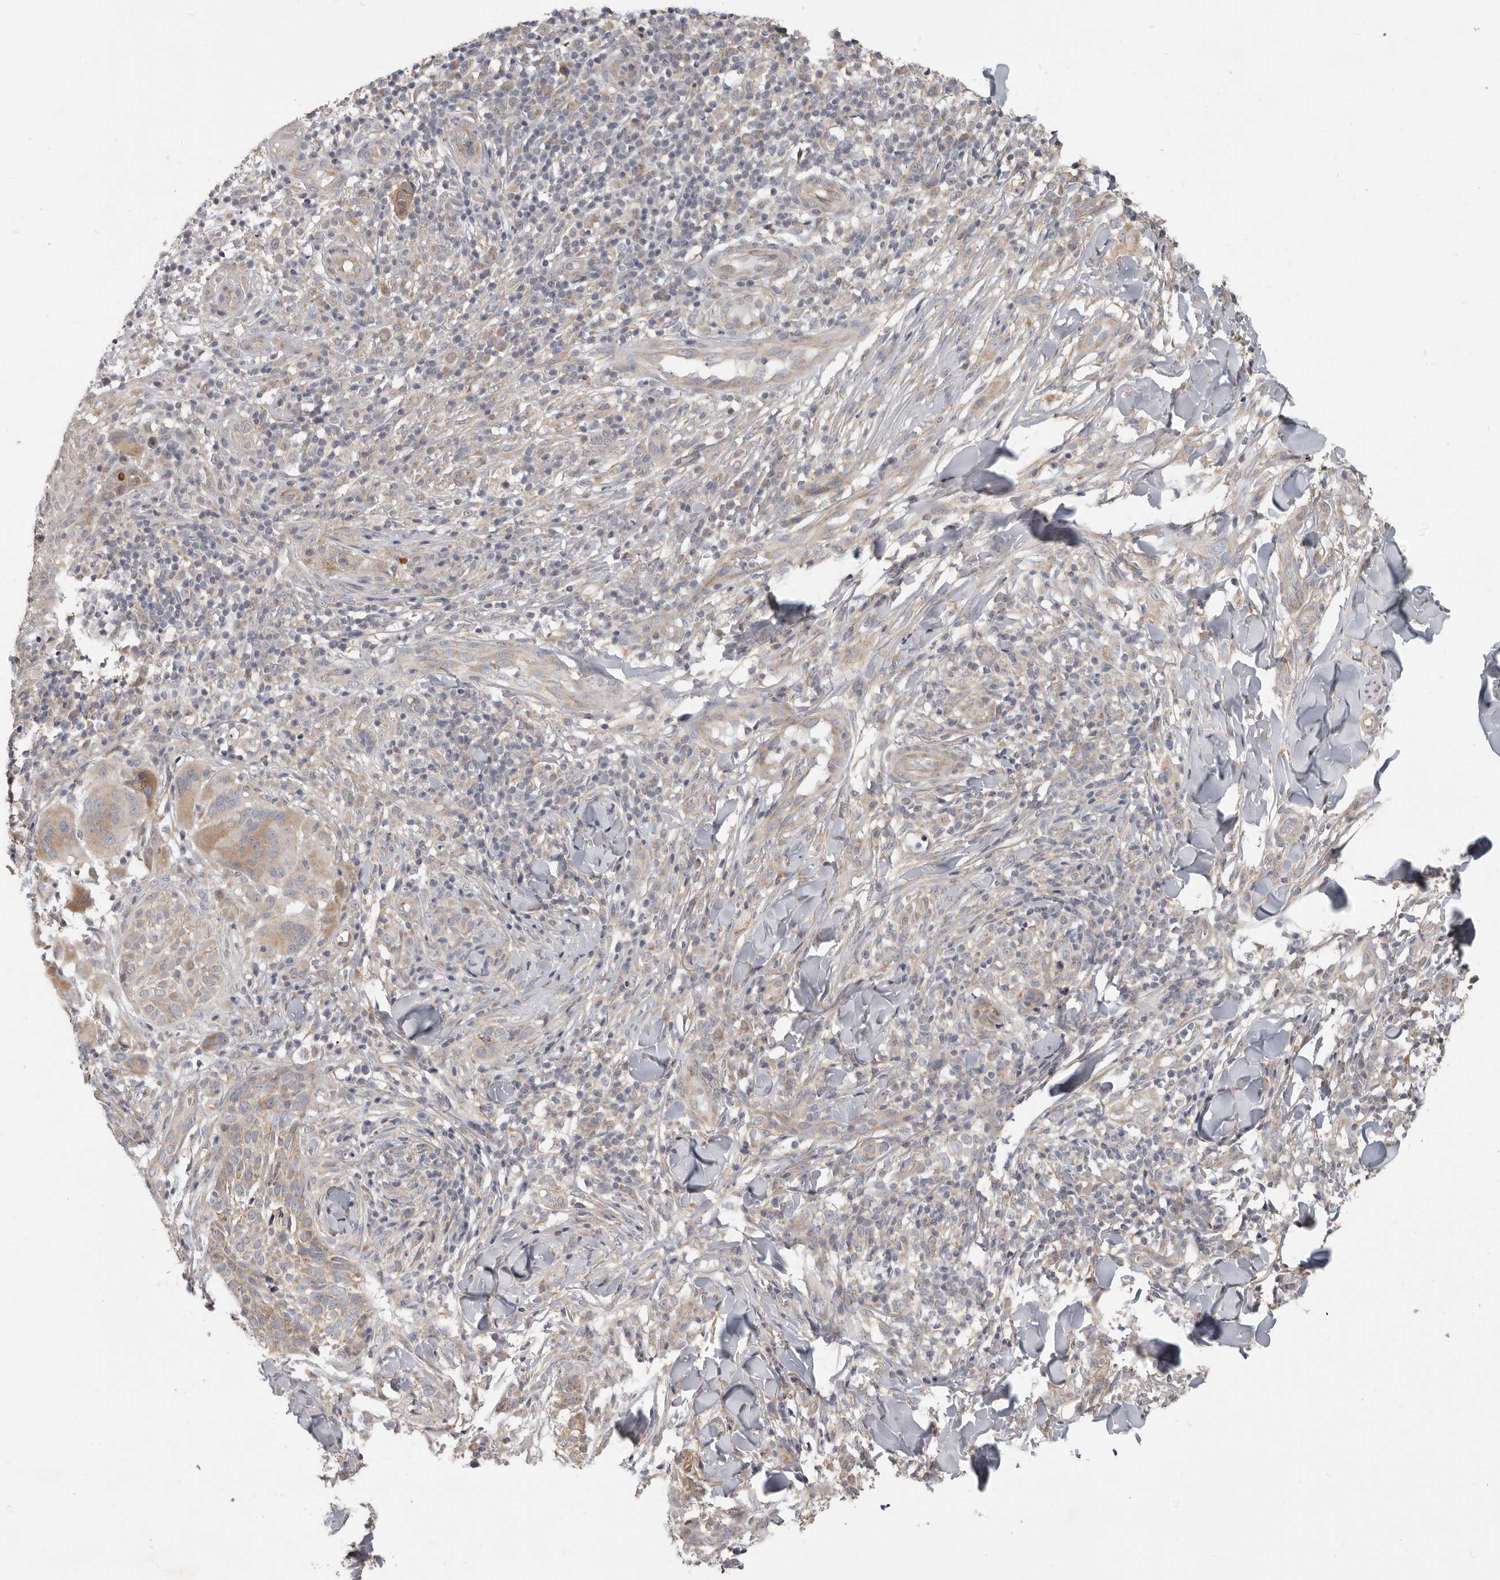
{"staining": {"intensity": "weak", "quantity": ">75%", "location": "cytoplasmic/membranous"}, "tissue": "skin cancer", "cell_type": "Tumor cells", "image_type": "cancer", "snomed": [{"axis": "morphology", "description": "Normal tissue, NOS"}, {"axis": "morphology", "description": "Basal cell carcinoma"}, {"axis": "topography", "description": "Skin"}], "caption": "This histopathology image reveals IHC staining of human basal cell carcinoma (skin), with low weak cytoplasmic/membranous expression in approximately >75% of tumor cells.", "gene": "UNK", "patient": {"sex": "male", "age": 67}}